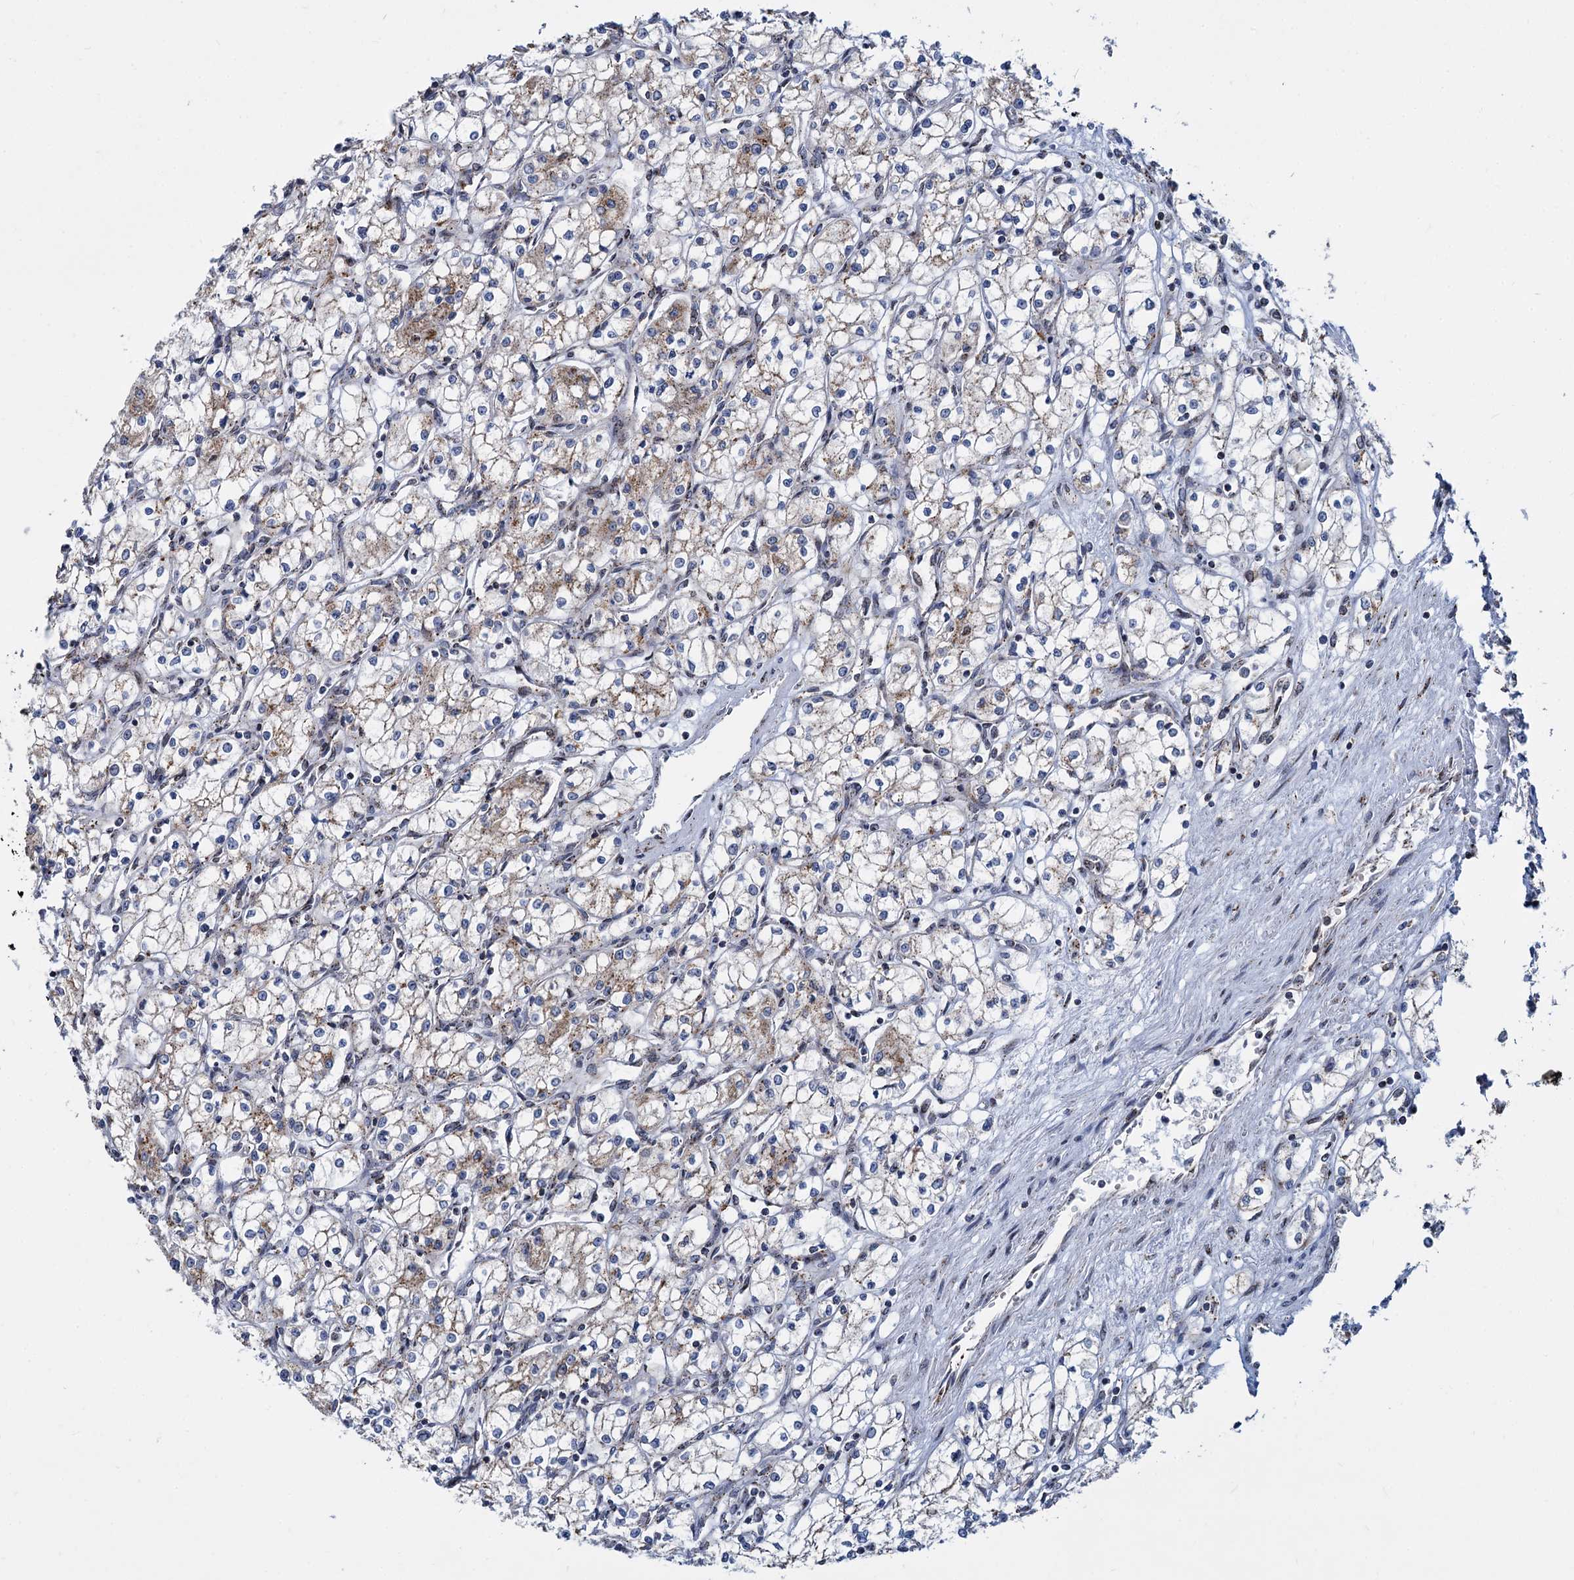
{"staining": {"intensity": "weak", "quantity": "25%-75%", "location": "cytoplasmic/membranous"}, "tissue": "renal cancer", "cell_type": "Tumor cells", "image_type": "cancer", "snomed": [{"axis": "morphology", "description": "Adenocarcinoma, NOS"}, {"axis": "topography", "description": "Kidney"}], "caption": "IHC image of neoplastic tissue: renal cancer (adenocarcinoma) stained using immunohistochemistry displays low levels of weak protein expression localized specifically in the cytoplasmic/membranous of tumor cells, appearing as a cytoplasmic/membranous brown color.", "gene": "SUPT20H", "patient": {"sex": "male", "age": 59}}